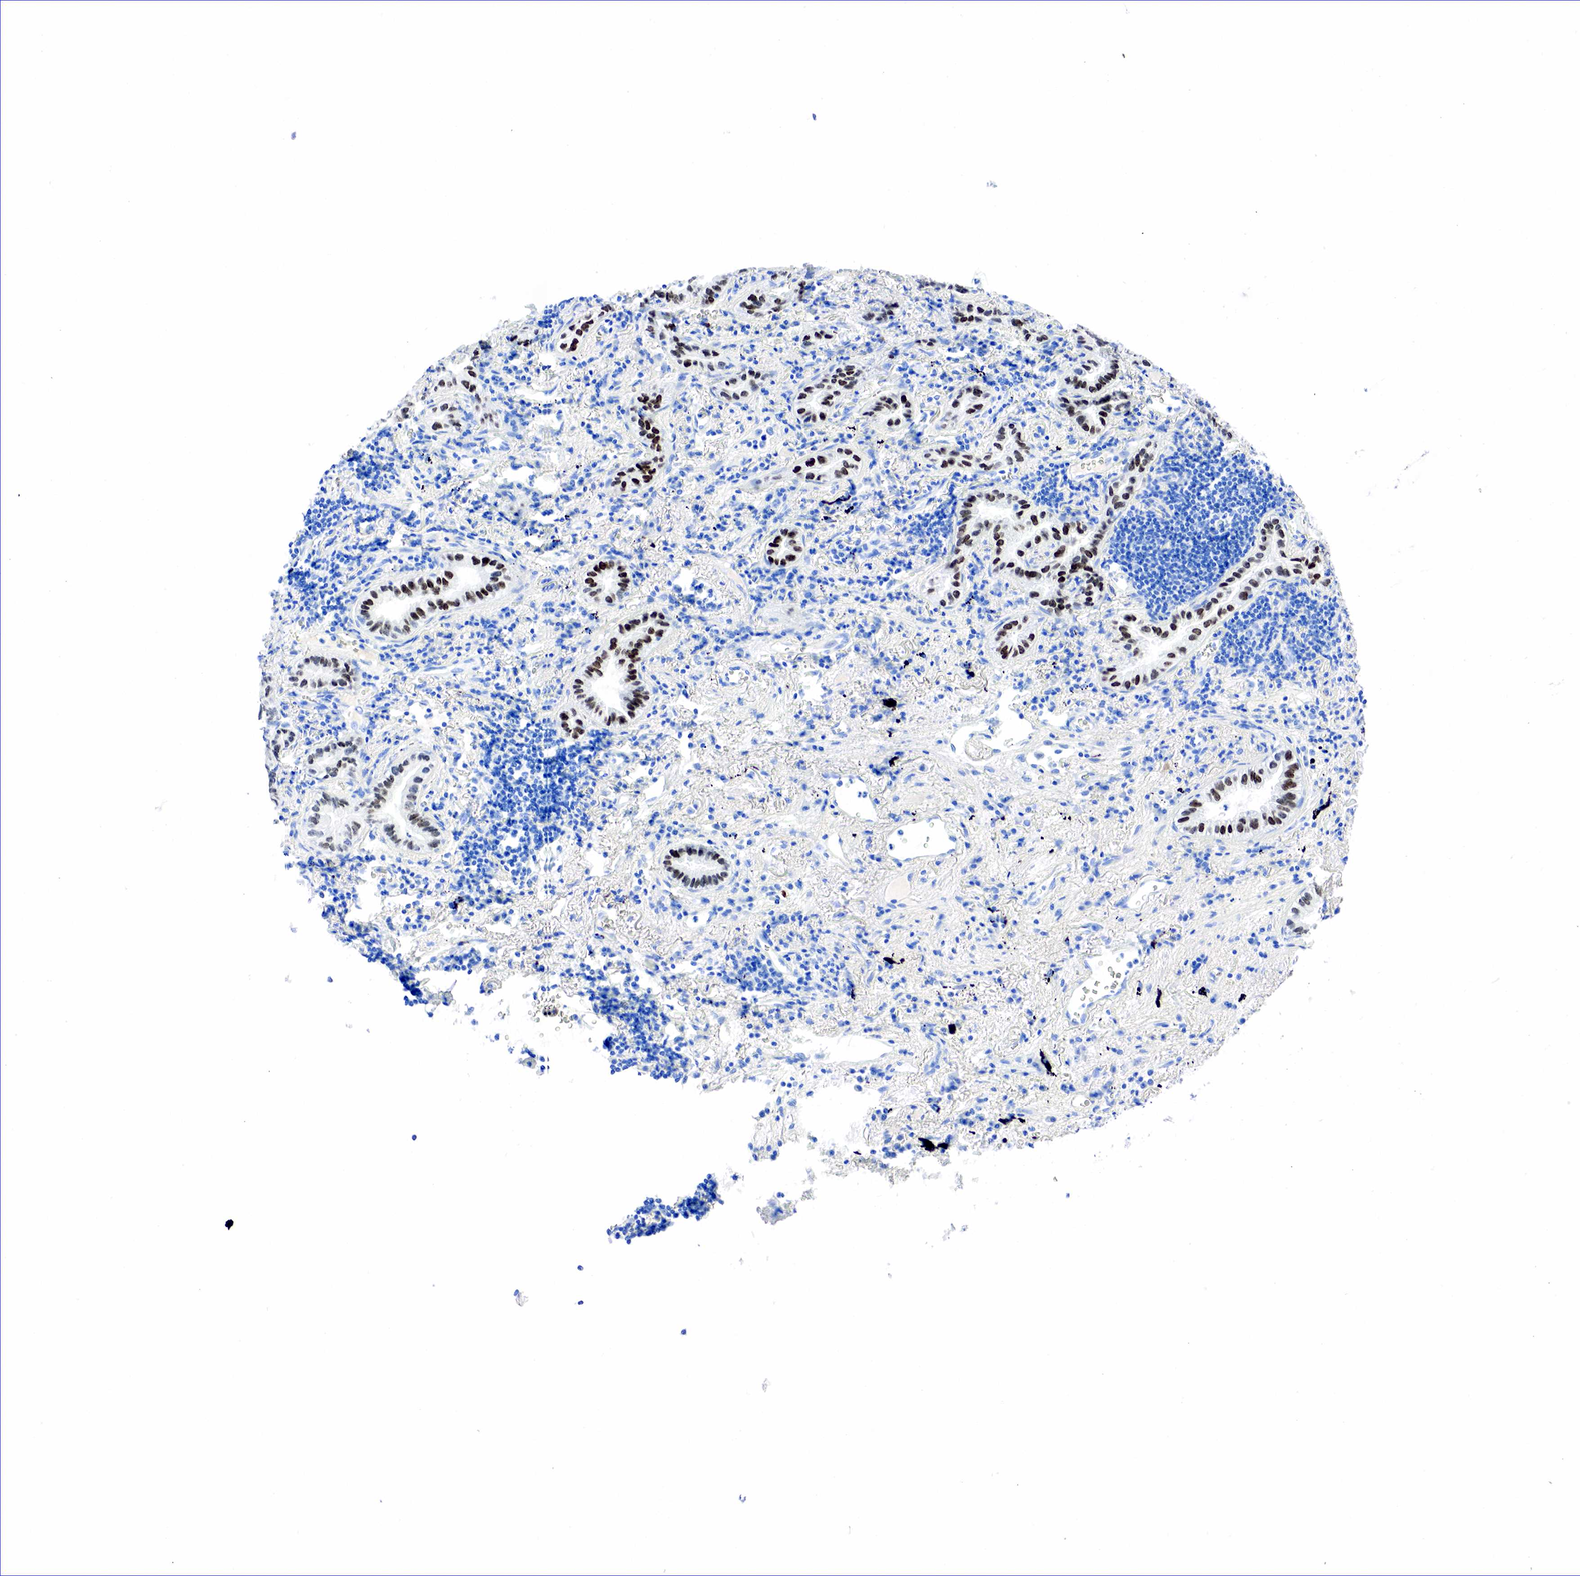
{"staining": {"intensity": "moderate", "quantity": "25%-75%", "location": "nuclear"}, "tissue": "lung cancer", "cell_type": "Tumor cells", "image_type": "cancer", "snomed": [{"axis": "morphology", "description": "Adenocarcinoma, NOS"}, {"axis": "topography", "description": "Lung"}], "caption": "Immunohistochemistry of human adenocarcinoma (lung) demonstrates medium levels of moderate nuclear expression in approximately 25%-75% of tumor cells.", "gene": "NKX2-1", "patient": {"sex": "female", "age": 50}}